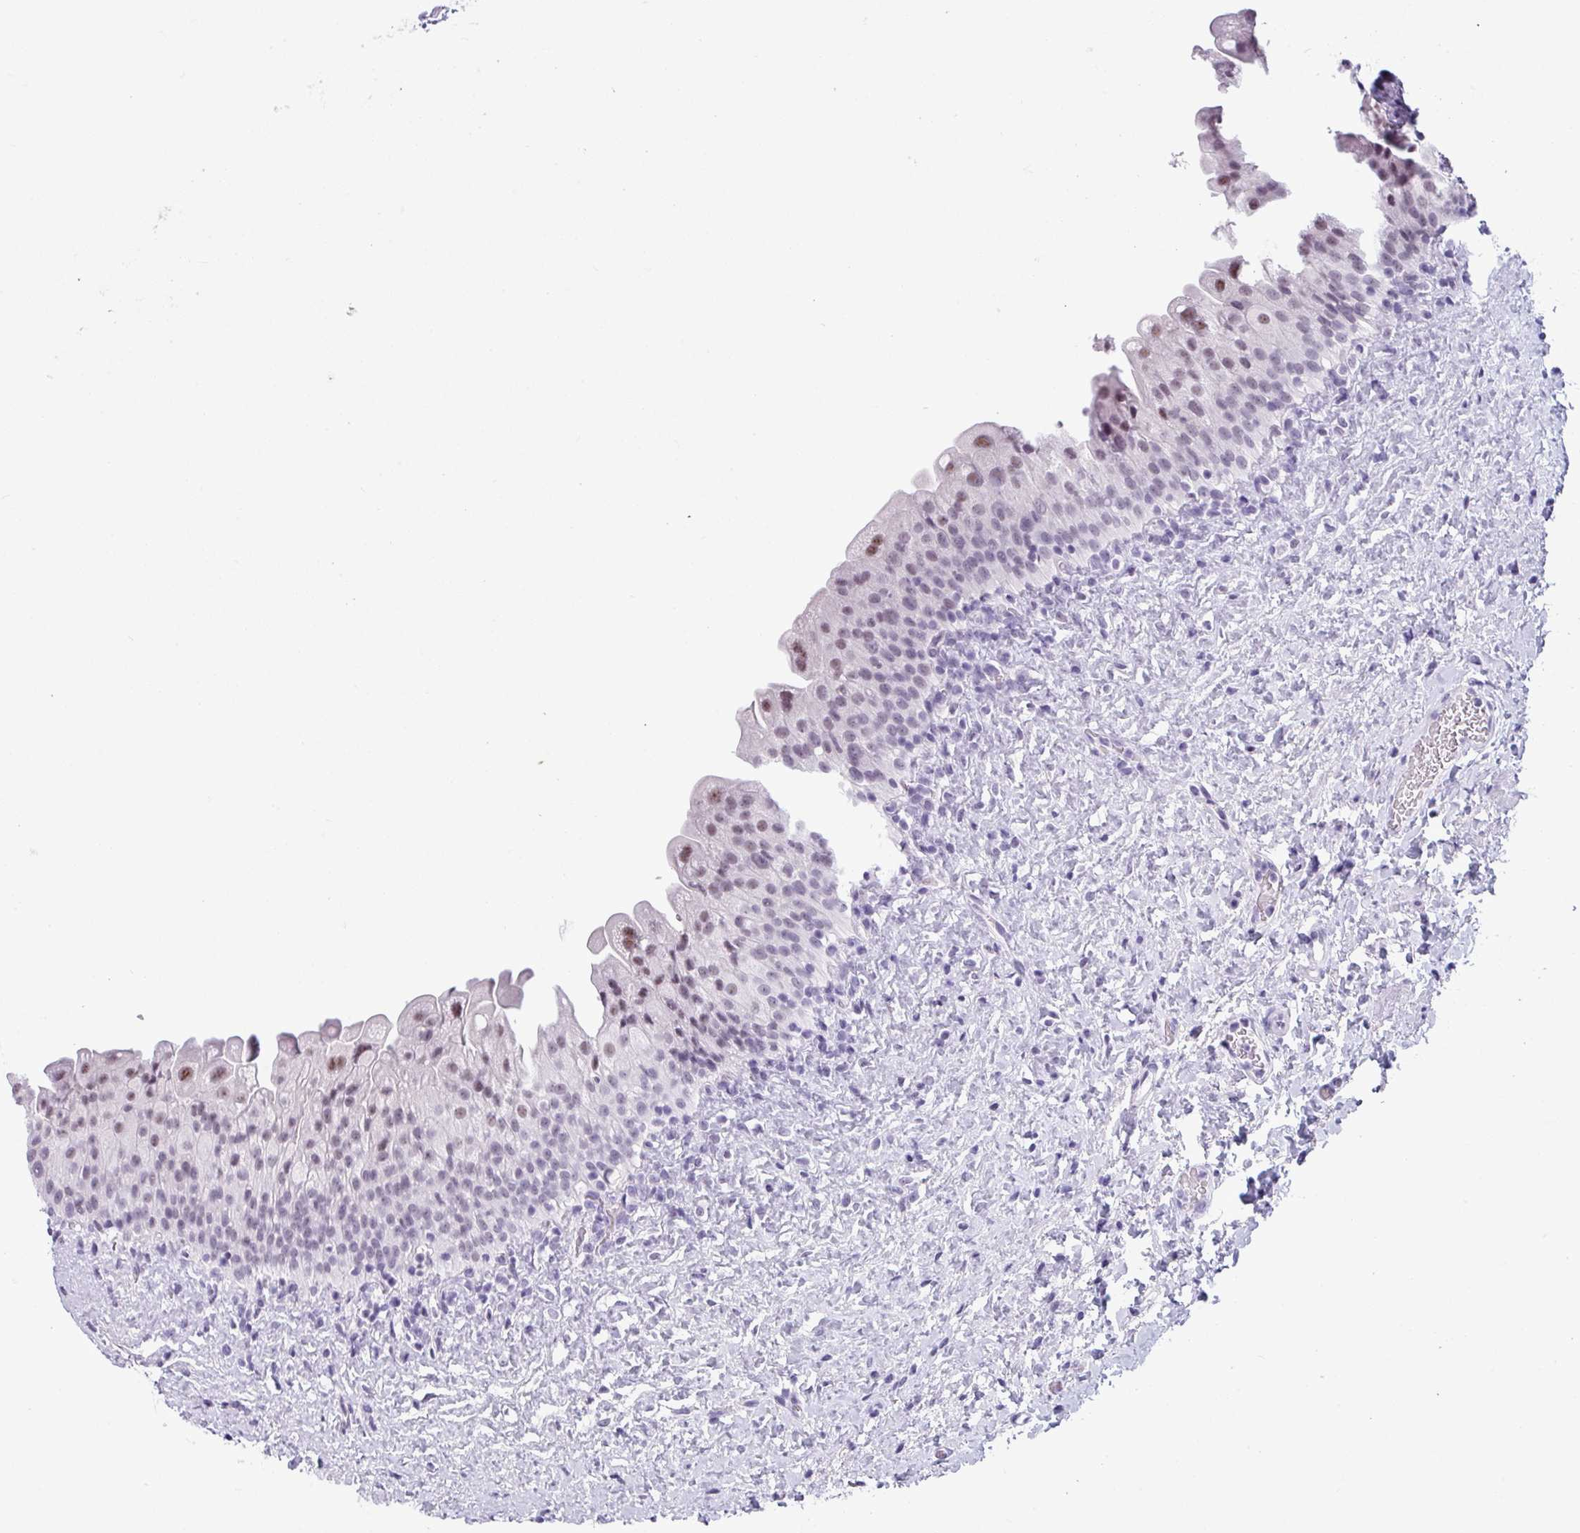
{"staining": {"intensity": "moderate", "quantity": "<25%", "location": "nuclear"}, "tissue": "urinary bladder", "cell_type": "Urothelial cells", "image_type": "normal", "snomed": [{"axis": "morphology", "description": "Normal tissue, NOS"}, {"axis": "topography", "description": "Urinary bladder"}], "caption": "This histopathology image shows immunohistochemistry staining of benign urinary bladder, with low moderate nuclear staining in approximately <25% of urothelial cells.", "gene": "SRGAP1", "patient": {"sex": "female", "age": 27}}